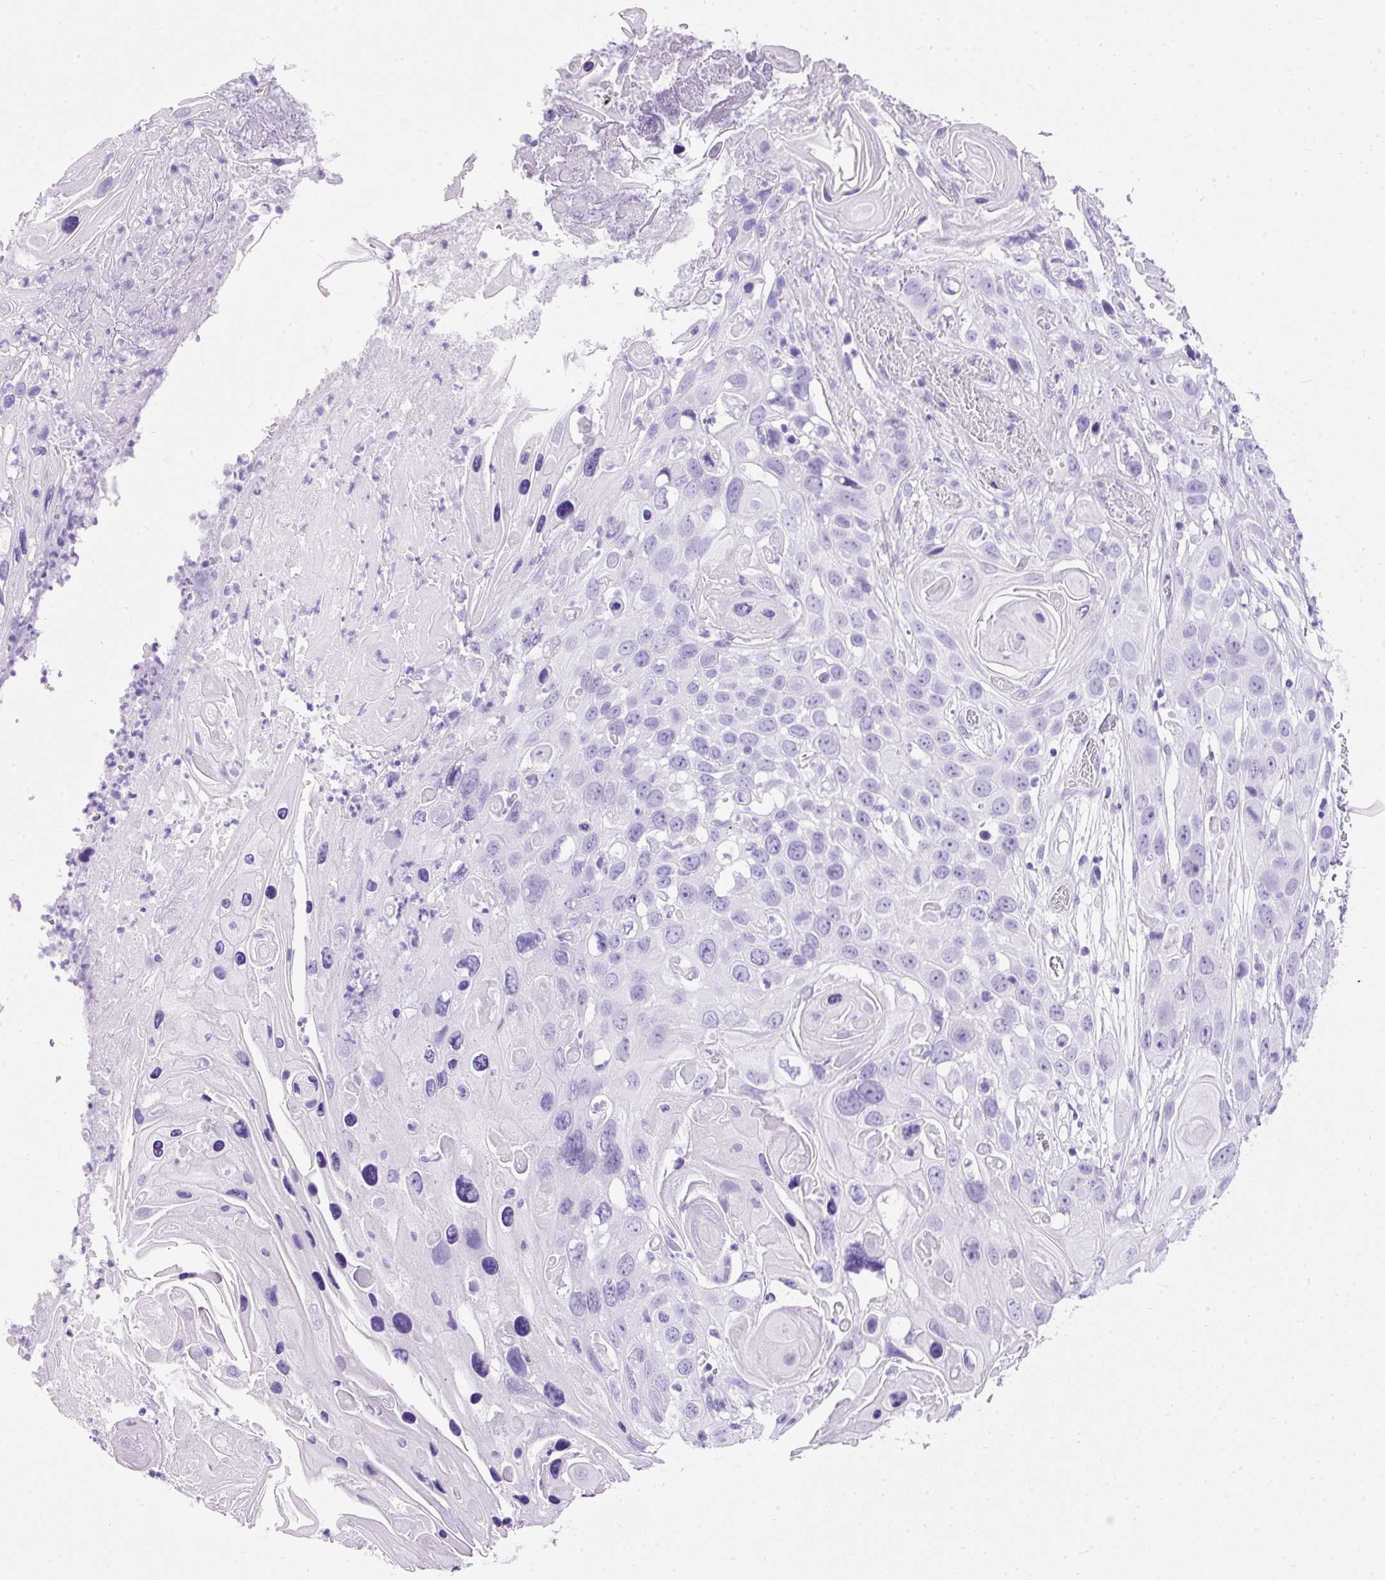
{"staining": {"intensity": "negative", "quantity": "none", "location": "none"}, "tissue": "skin cancer", "cell_type": "Tumor cells", "image_type": "cancer", "snomed": [{"axis": "morphology", "description": "Squamous cell carcinoma, NOS"}, {"axis": "topography", "description": "Skin"}], "caption": "Immunohistochemistry image of neoplastic tissue: human squamous cell carcinoma (skin) stained with DAB displays no significant protein staining in tumor cells. (DAB IHC visualized using brightfield microscopy, high magnification).", "gene": "PVALB", "patient": {"sex": "male", "age": 55}}